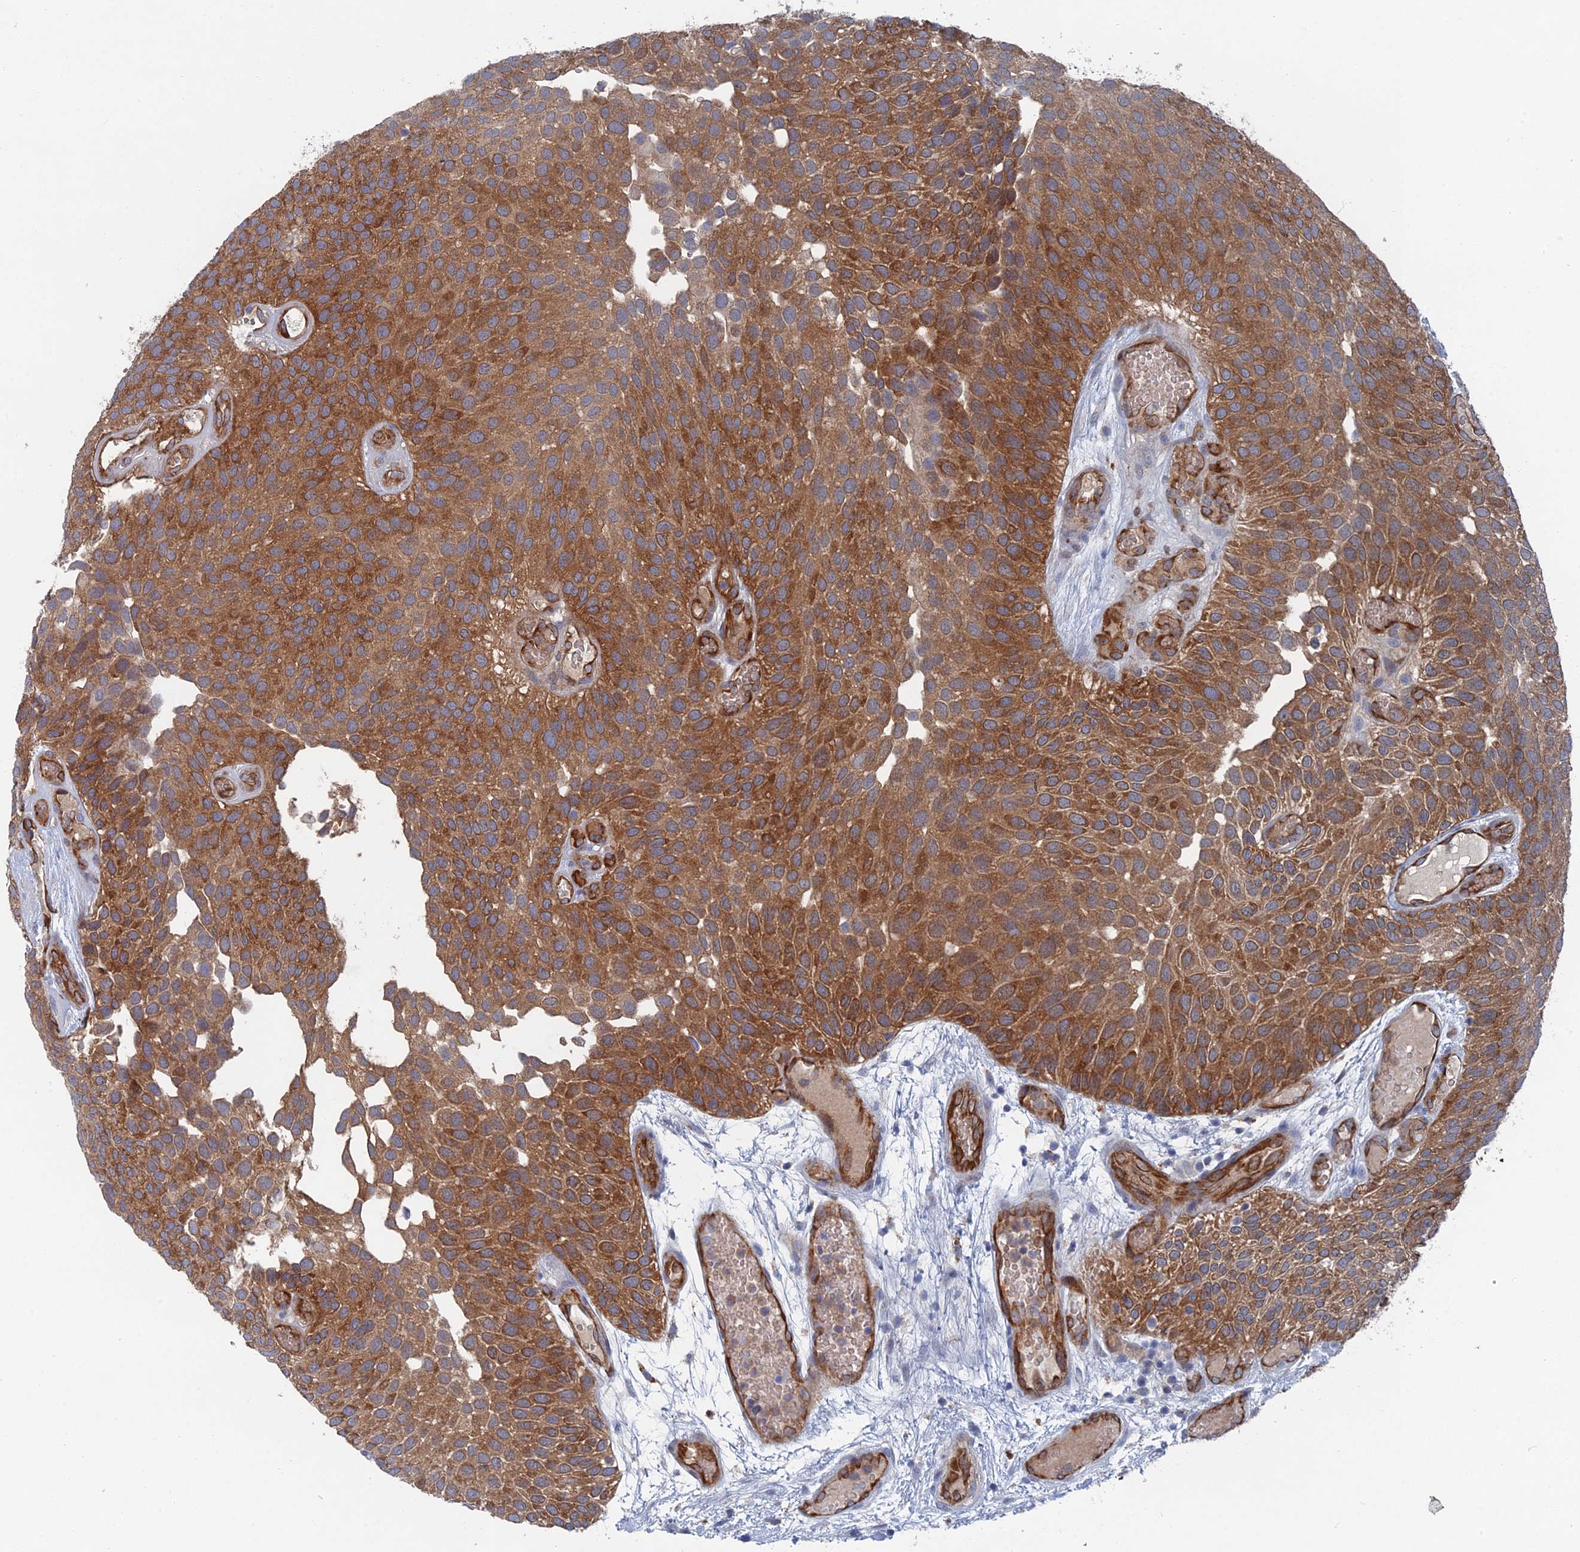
{"staining": {"intensity": "strong", "quantity": ">75%", "location": "cytoplasmic/membranous"}, "tissue": "urothelial cancer", "cell_type": "Tumor cells", "image_type": "cancer", "snomed": [{"axis": "morphology", "description": "Urothelial carcinoma, Low grade"}, {"axis": "topography", "description": "Urinary bladder"}], "caption": "Tumor cells demonstrate high levels of strong cytoplasmic/membranous positivity in about >75% of cells in urothelial carcinoma (low-grade).", "gene": "ARAP3", "patient": {"sex": "male", "age": 89}}